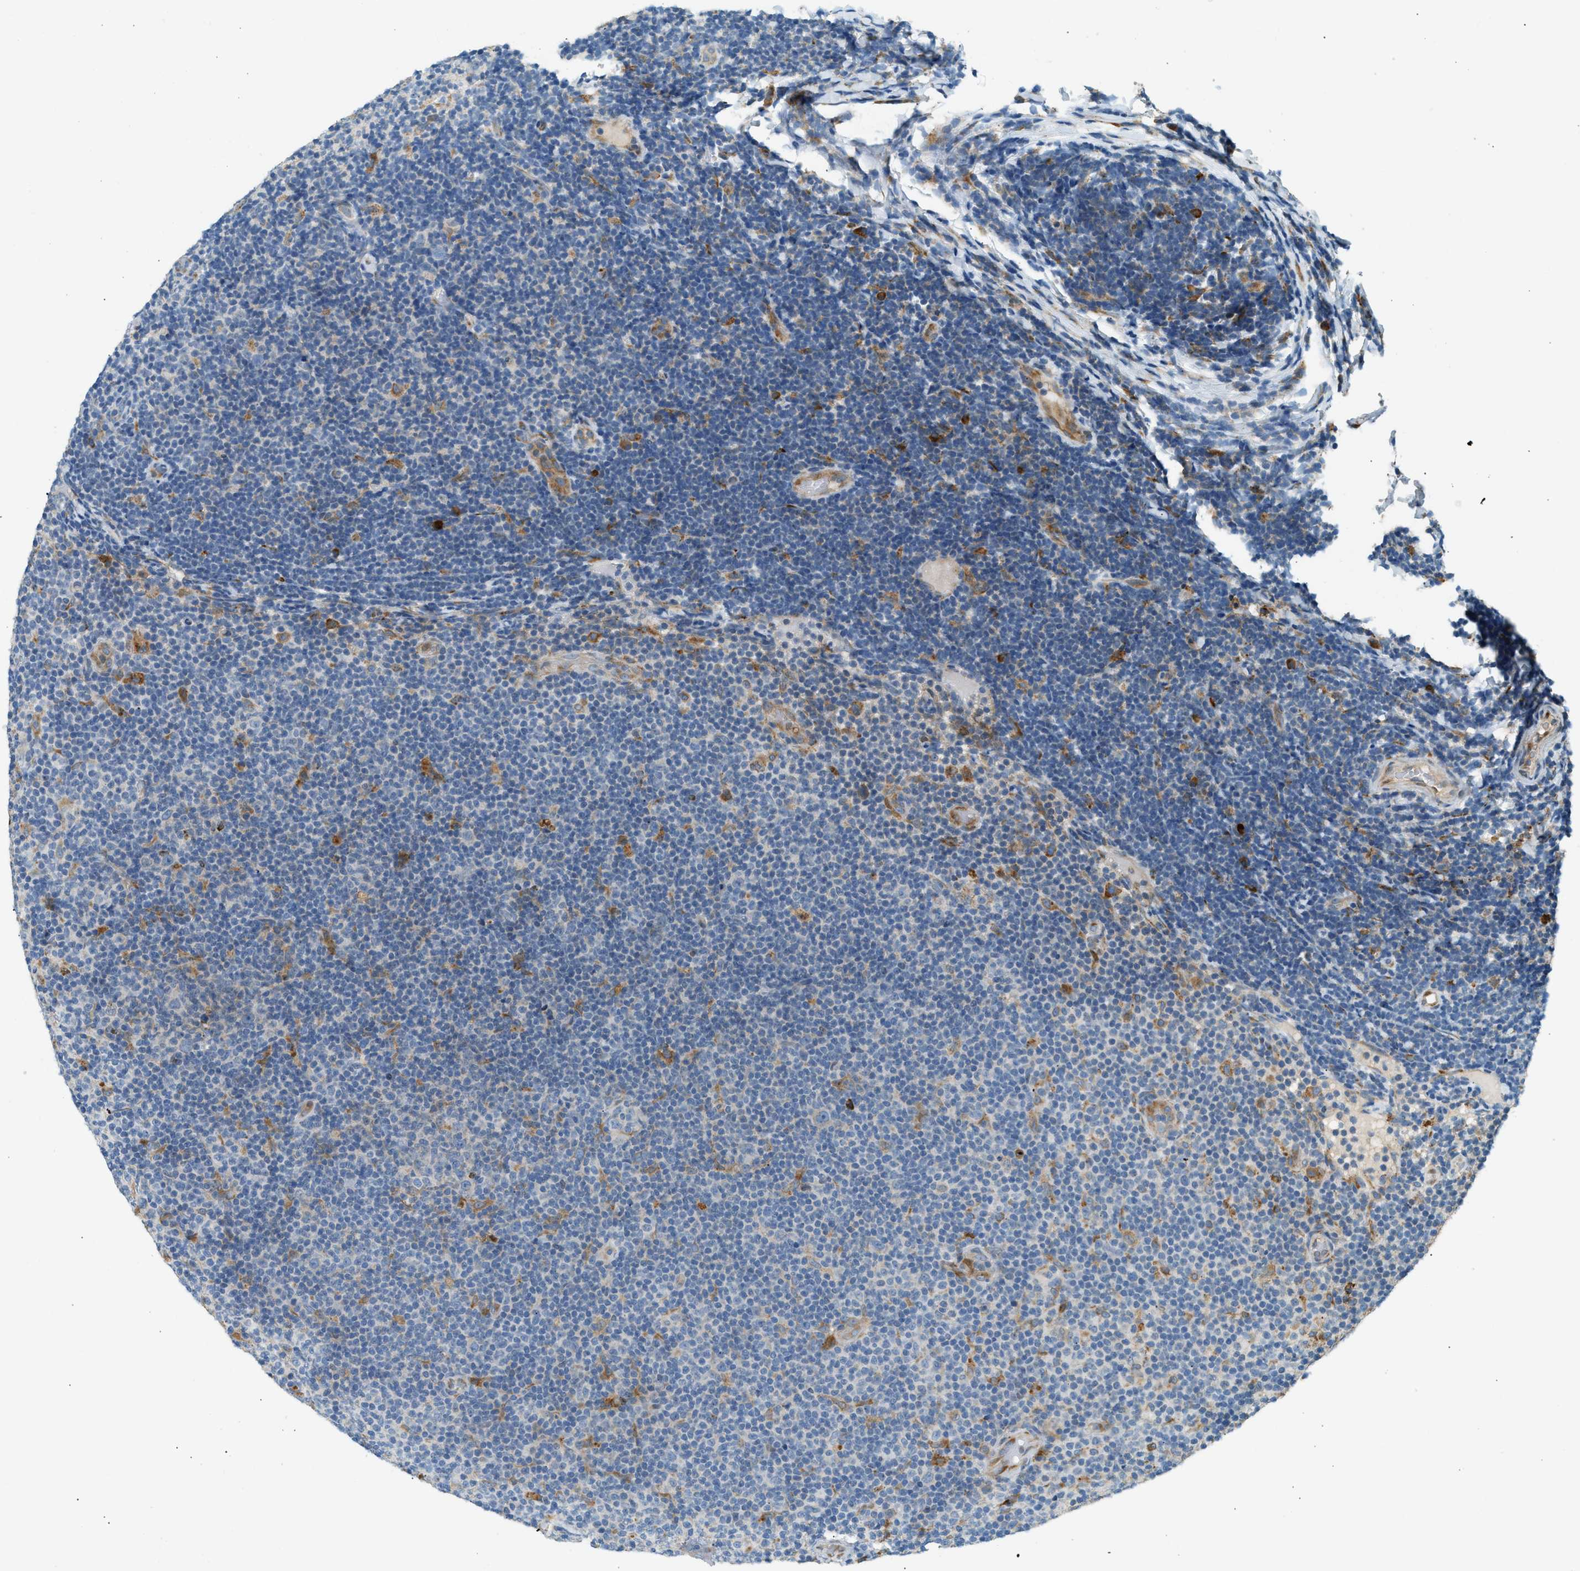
{"staining": {"intensity": "negative", "quantity": "none", "location": "none"}, "tissue": "lymphoma", "cell_type": "Tumor cells", "image_type": "cancer", "snomed": [{"axis": "morphology", "description": "Malignant lymphoma, non-Hodgkin's type, Low grade"}, {"axis": "topography", "description": "Lymph node"}], "caption": "DAB (3,3'-diaminobenzidine) immunohistochemical staining of human lymphoma displays no significant staining in tumor cells.", "gene": "CTSB", "patient": {"sex": "male", "age": 83}}